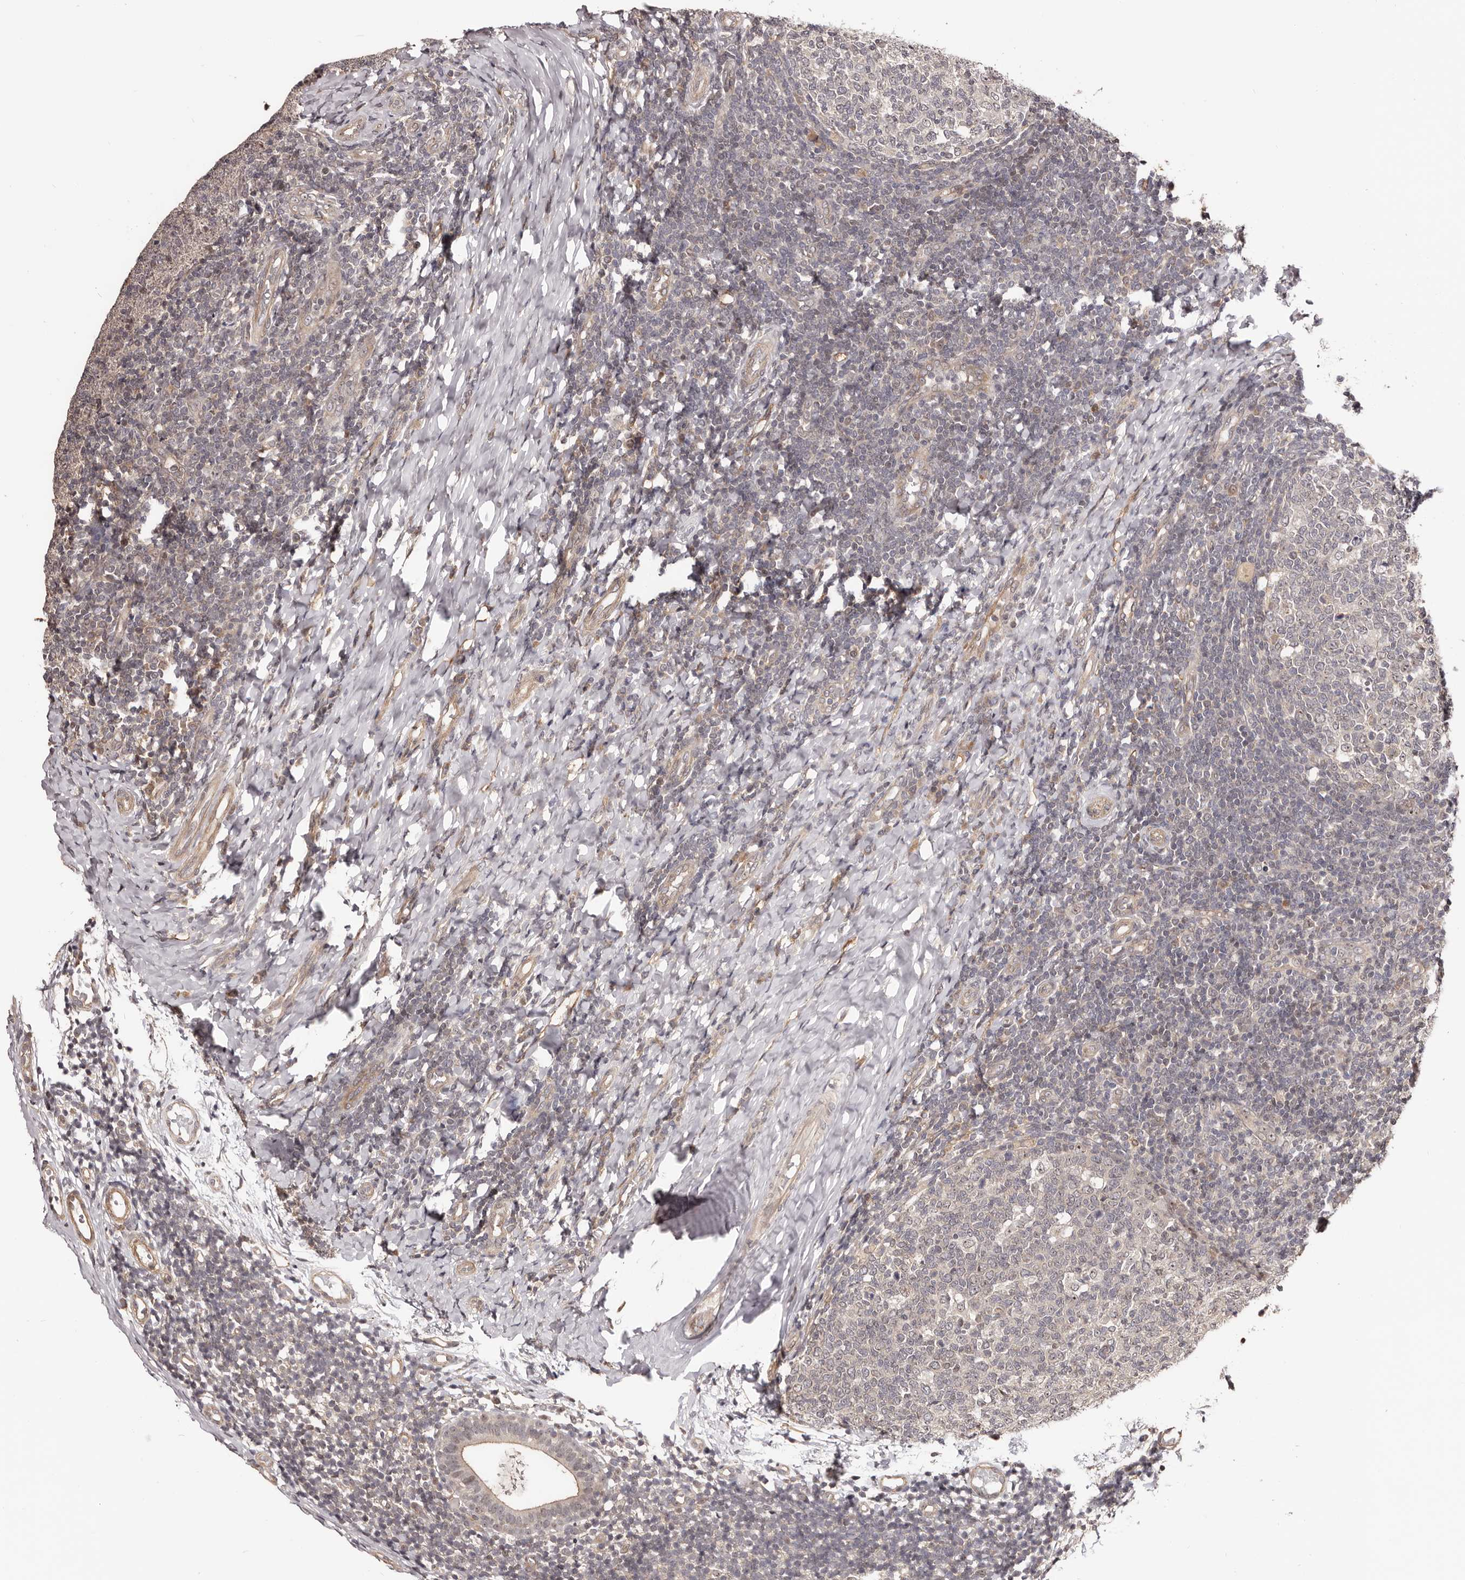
{"staining": {"intensity": "negative", "quantity": "none", "location": "none"}, "tissue": "tonsil", "cell_type": "Germinal center cells", "image_type": "normal", "snomed": [{"axis": "morphology", "description": "Normal tissue, NOS"}, {"axis": "topography", "description": "Tonsil"}], "caption": "Tonsil was stained to show a protein in brown. There is no significant staining in germinal center cells. (IHC, brightfield microscopy, high magnification).", "gene": "NOL12", "patient": {"sex": "female", "age": 19}}